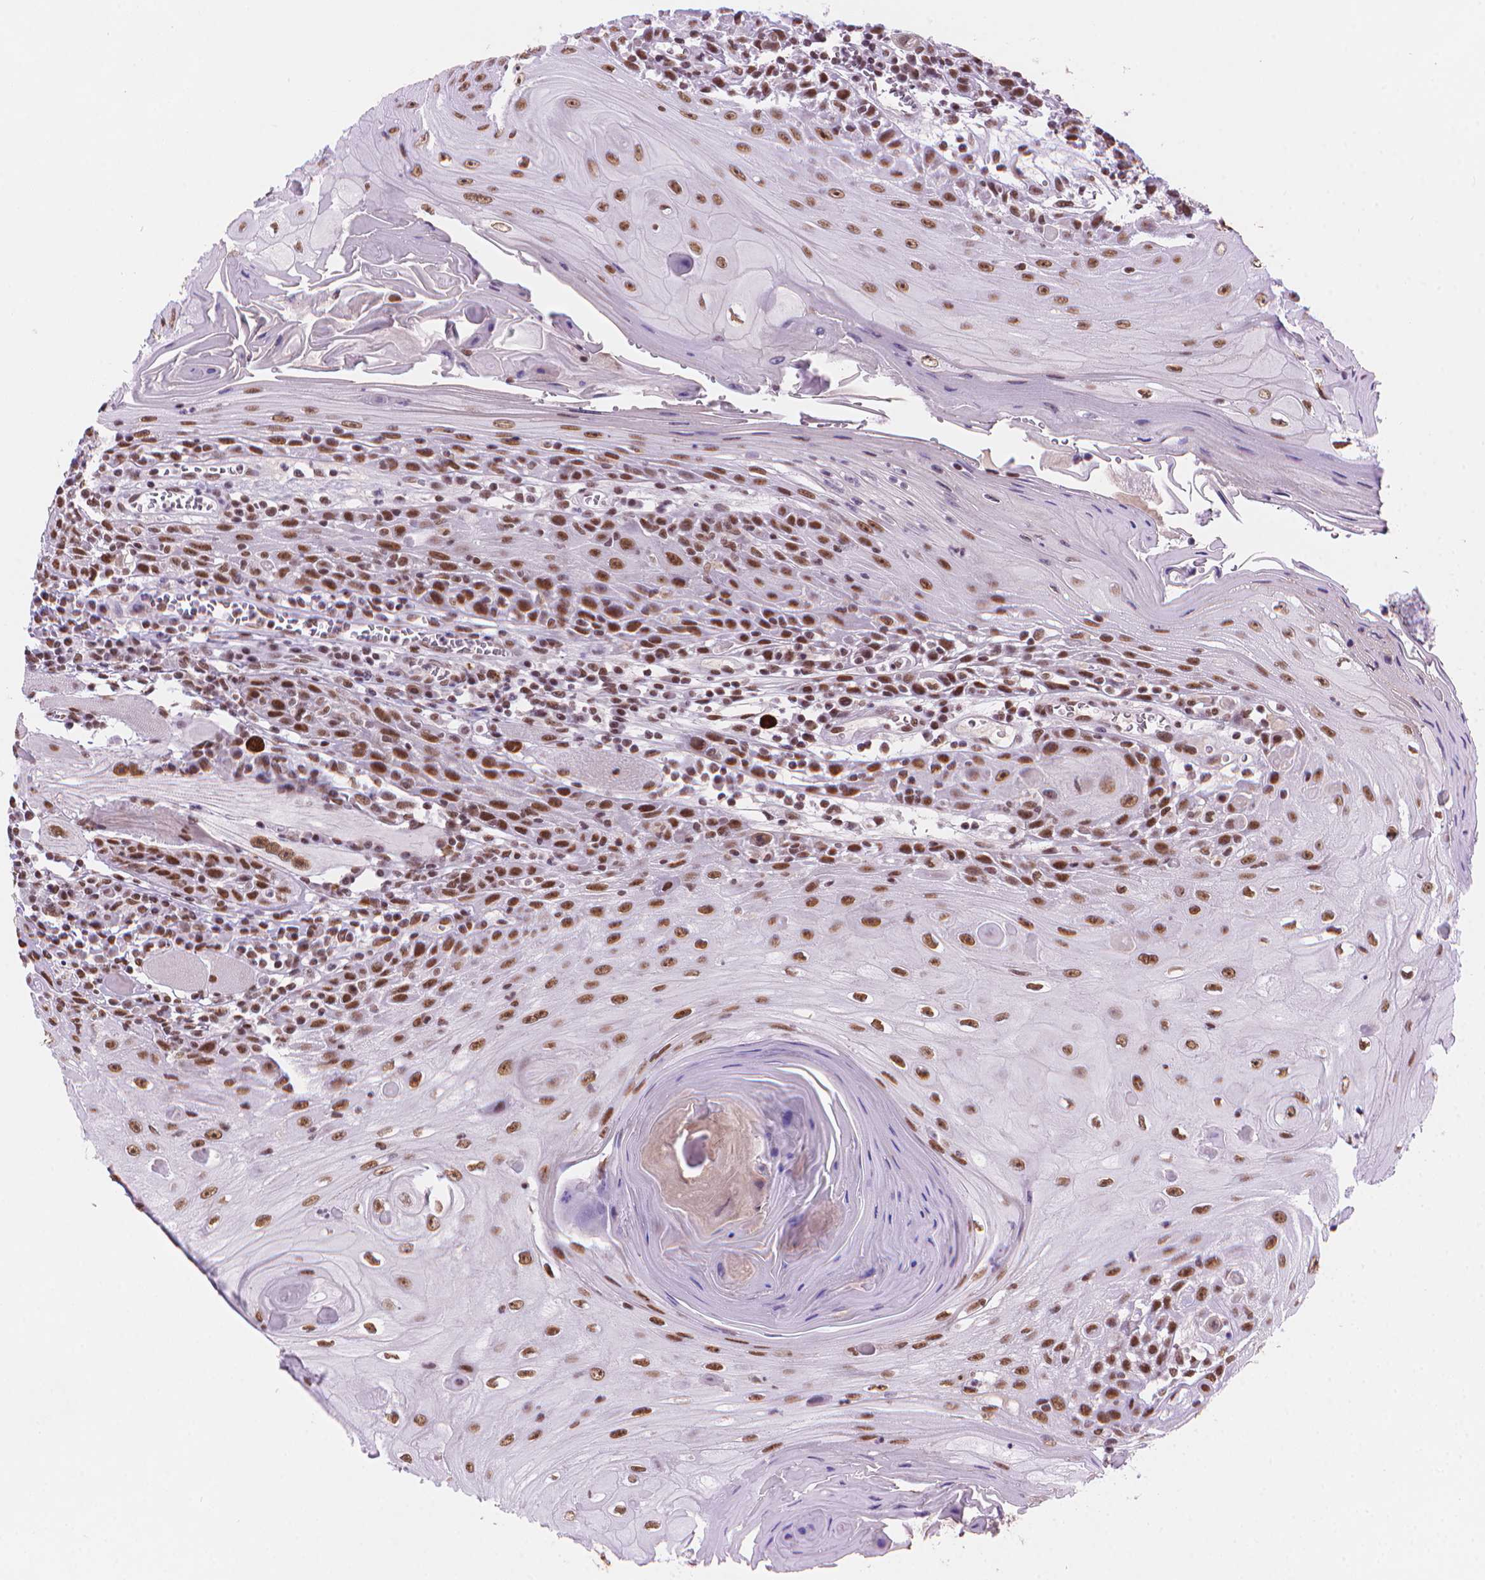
{"staining": {"intensity": "moderate", "quantity": ">75%", "location": "nuclear"}, "tissue": "head and neck cancer", "cell_type": "Tumor cells", "image_type": "cancer", "snomed": [{"axis": "morphology", "description": "Normal tissue, NOS"}, {"axis": "morphology", "description": "Squamous cell carcinoma, NOS"}, {"axis": "topography", "description": "Oral tissue"}, {"axis": "topography", "description": "Head-Neck"}], "caption": "Protein staining of head and neck squamous cell carcinoma tissue demonstrates moderate nuclear expression in approximately >75% of tumor cells.", "gene": "RPA4", "patient": {"sex": "male", "age": 52}}